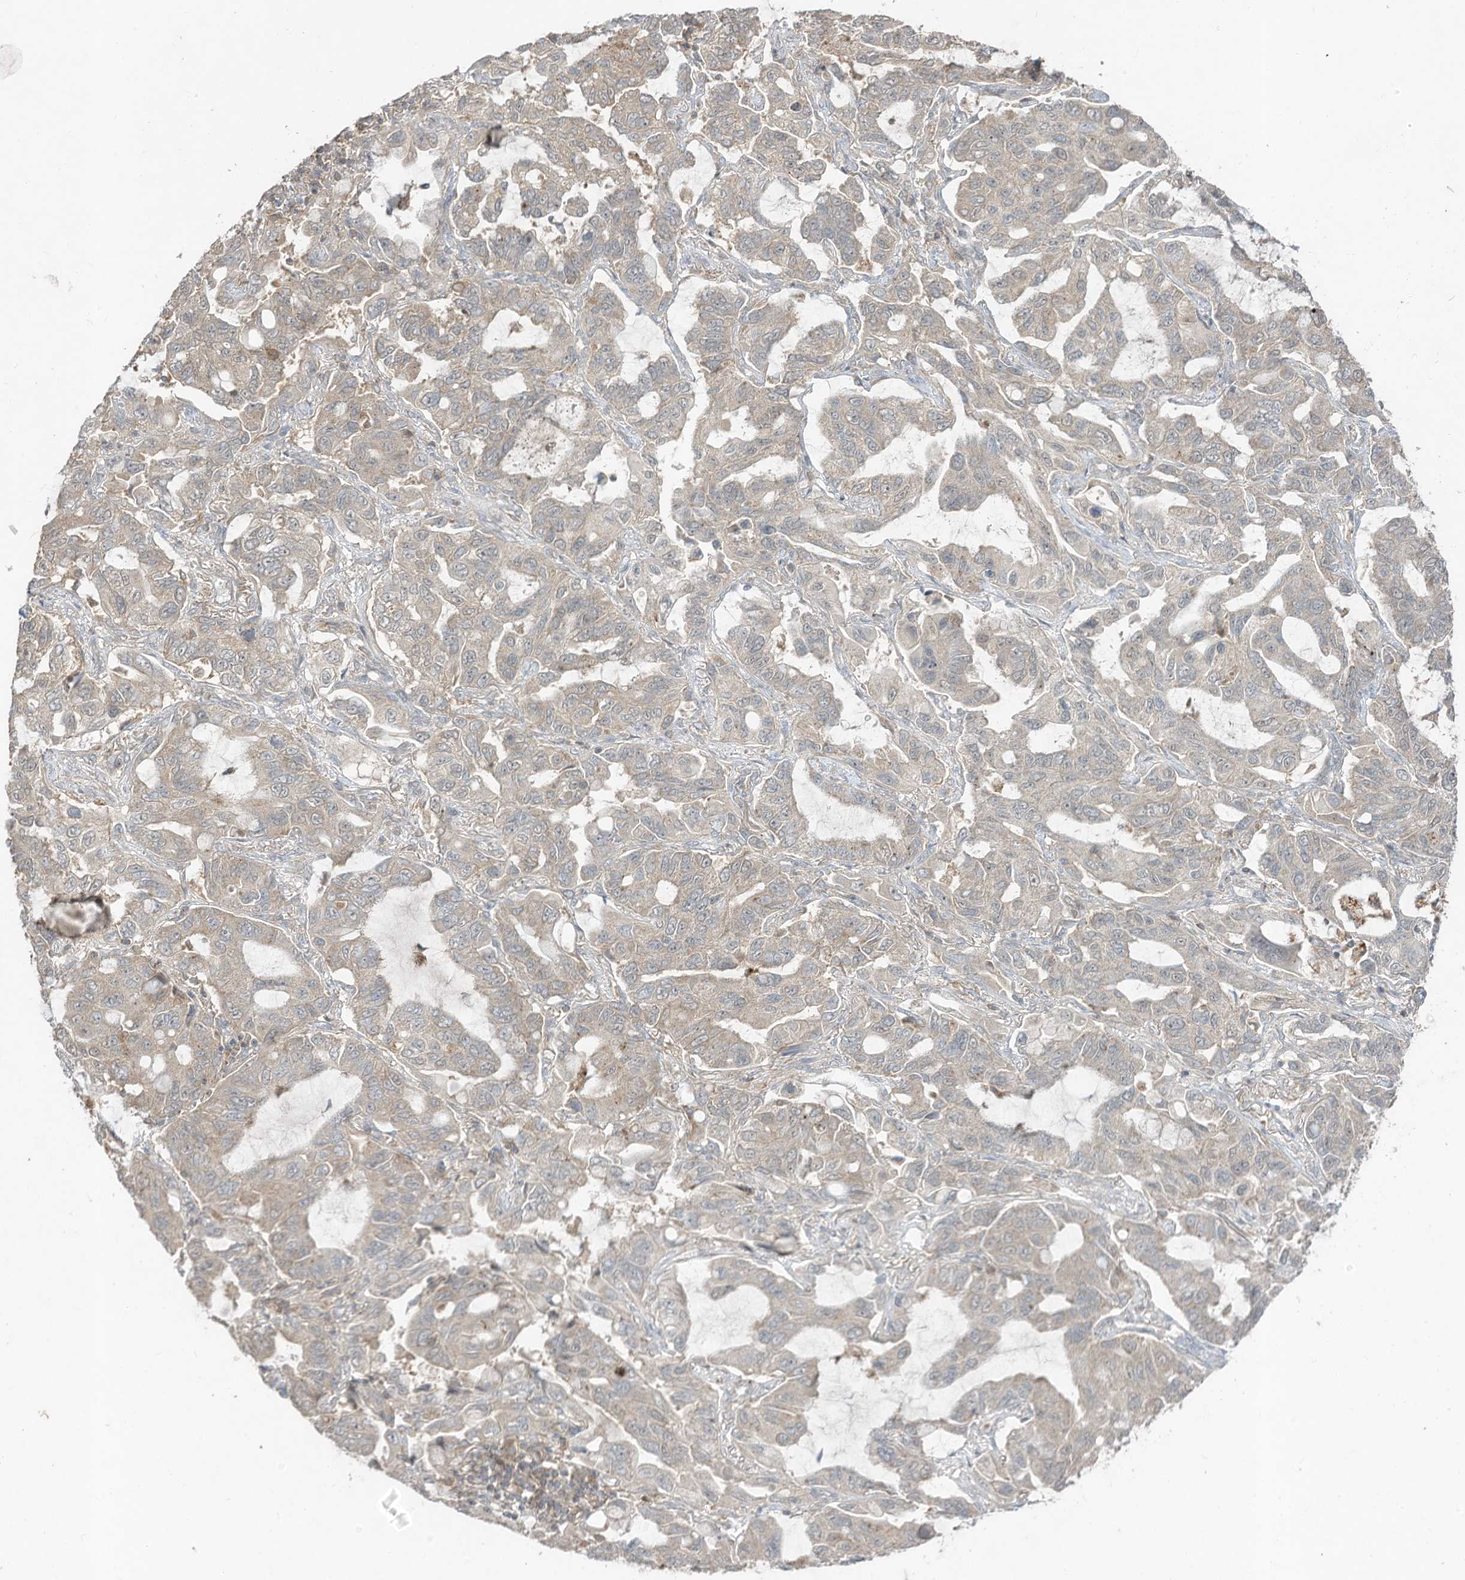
{"staining": {"intensity": "weak", "quantity": "<25%", "location": "cytoplasmic/membranous"}, "tissue": "lung cancer", "cell_type": "Tumor cells", "image_type": "cancer", "snomed": [{"axis": "morphology", "description": "Adenocarcinoma, NOS"}, {"axis": "topography", "description": "Lung"}], "caption": "The histopathology image reveals no significant expression in tumor cells of lung adenocarcinoma. The staining is performed using DAB brown chromogen with nuclei counter-stained in using hematoxylin.", "gene": "LDAH", "patient": {"sex": "male", "age": 64}}